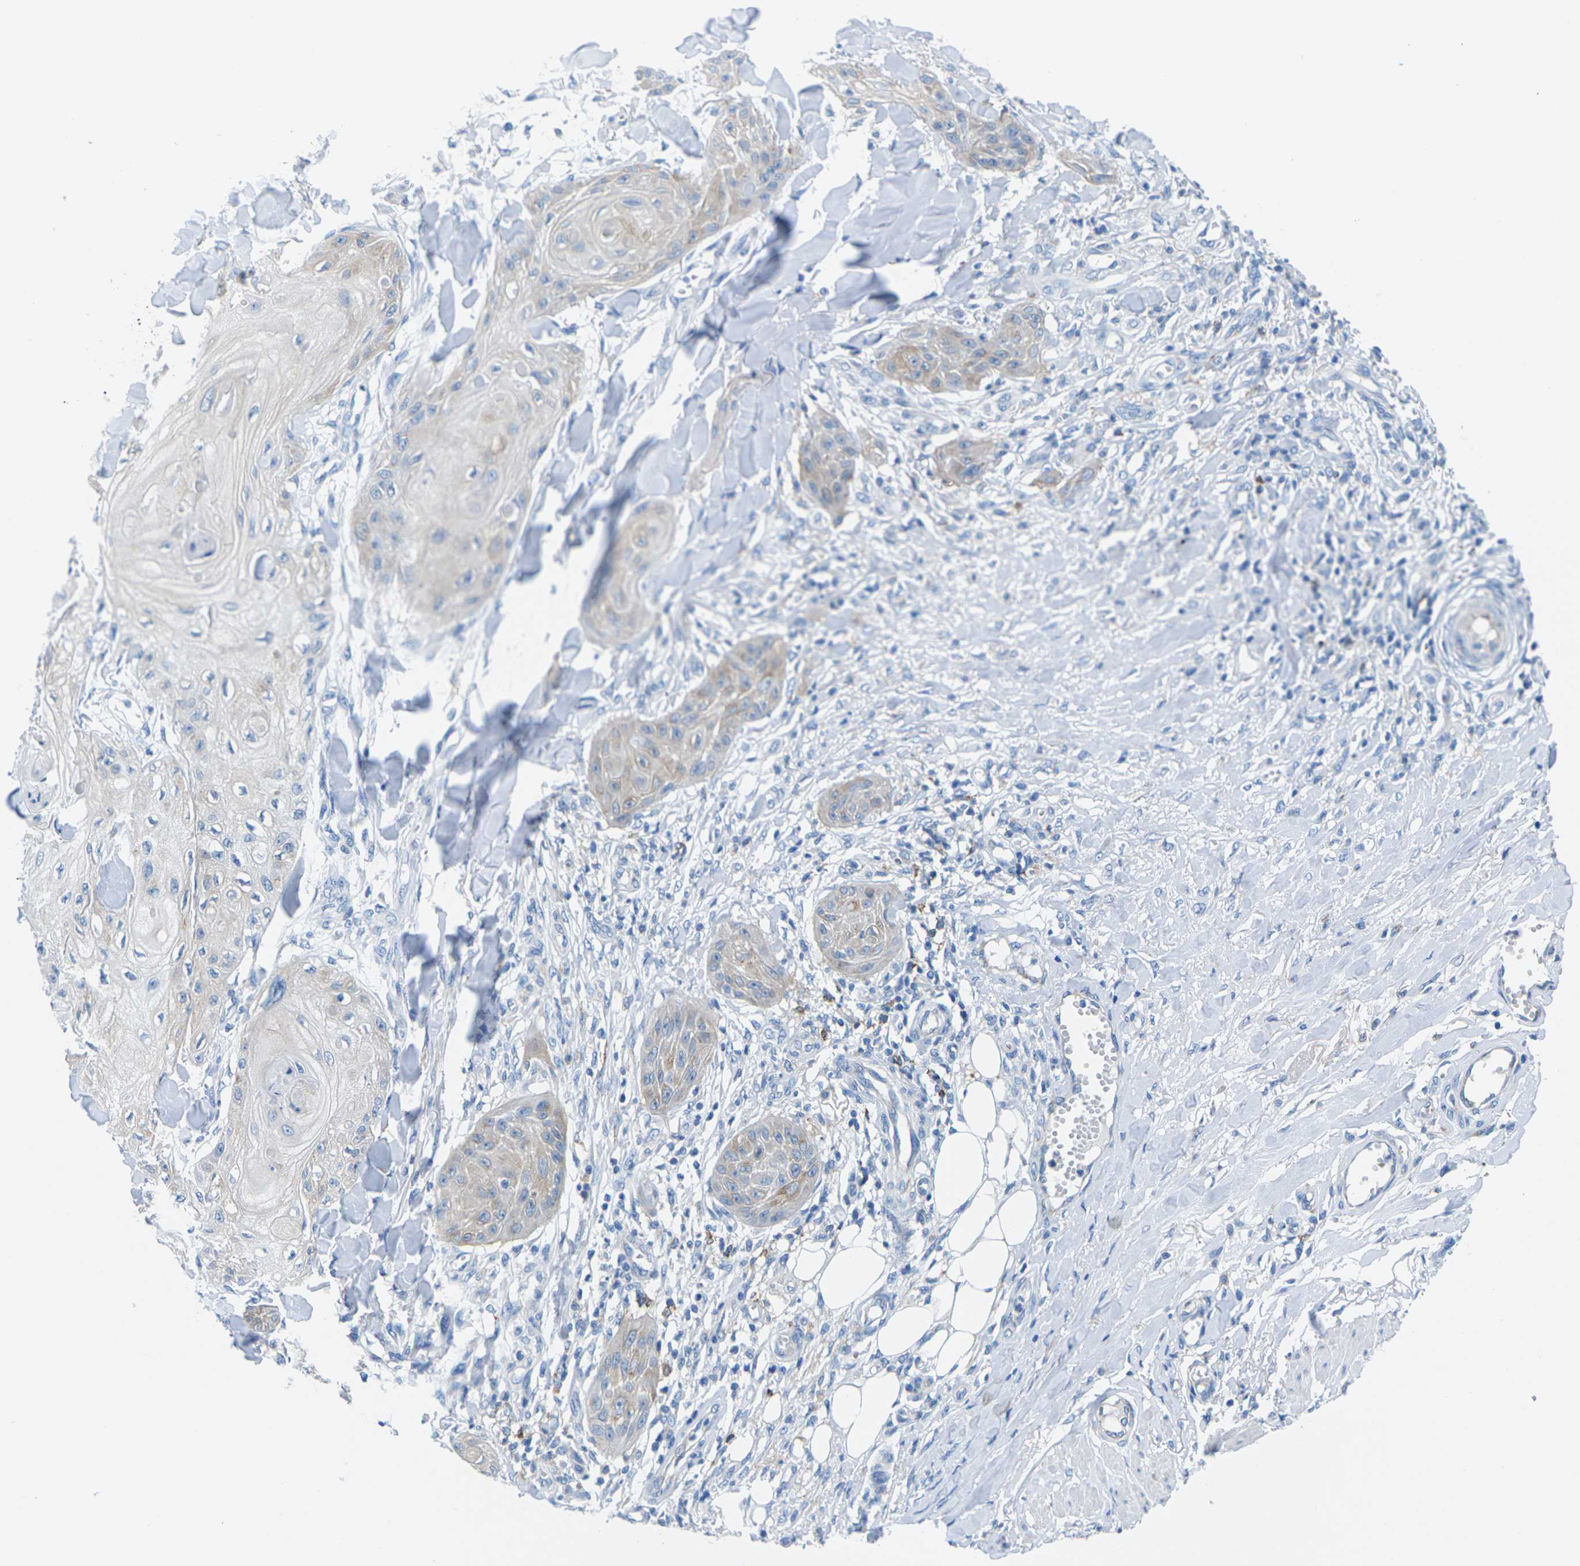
{"staining": {"intensity": "weak", "quantity": "<25%", "location": "cytoplasmic/membranous"}, "tissue": "skin cancer", "cell_type": "Tumor cells", "image_type": "cancer", "snomed": [{"axis": "morphology", "description": "Squamous cell carcinoma, NOS"}, {"axis": "topography", "description": "Skin"}], "caption": "An IHC image of skin squamous cell carcinoma is shown. There is no staining in tumor cells of skin squamous cell carcinoma.", "gene": "SYNGR2", "patient": {"sex": "male", "age": 74}}